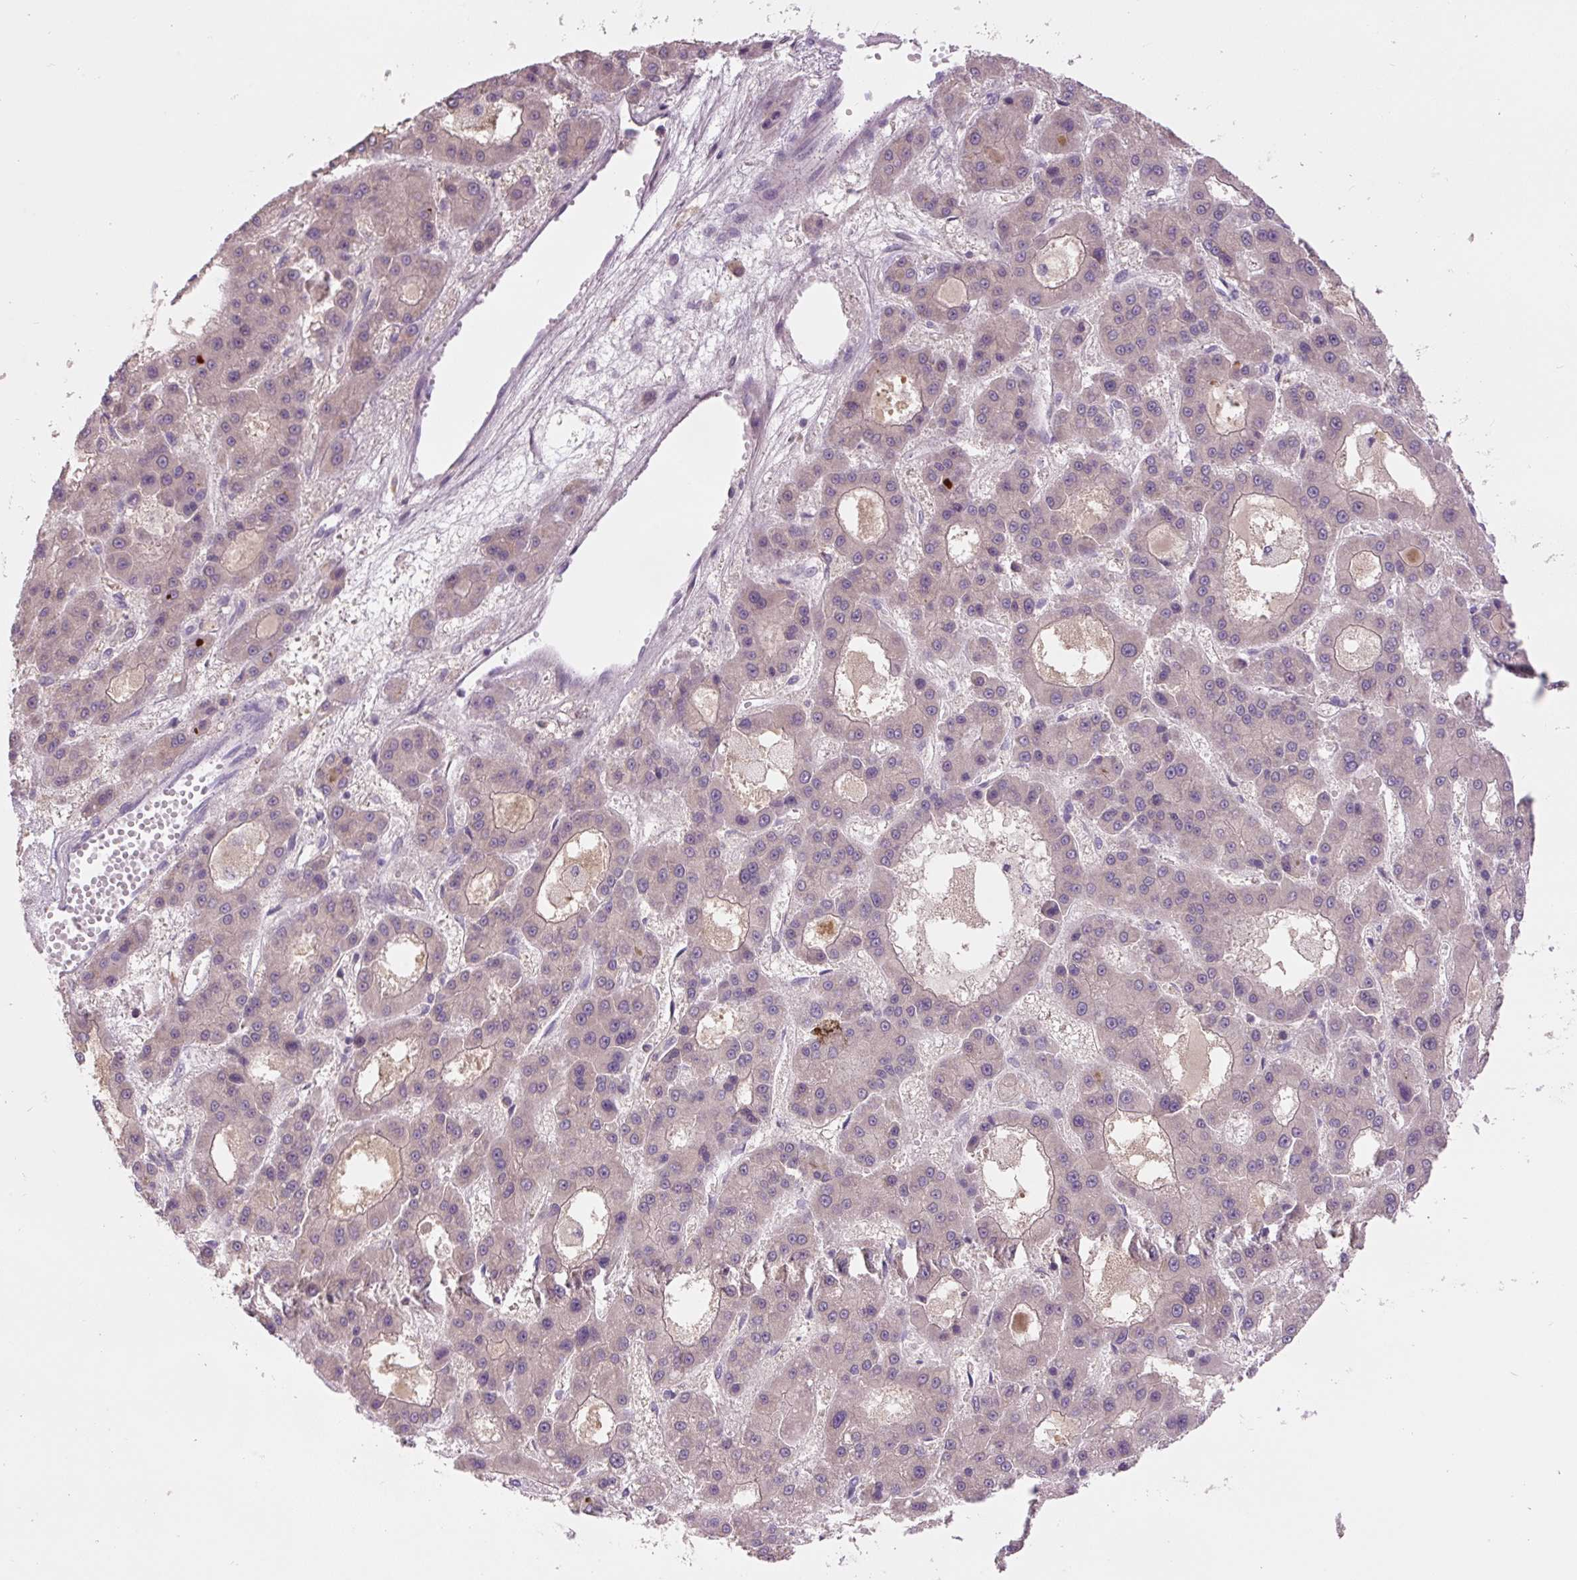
{"staining": {"intensity": "weak", "quantity": "<25%", "location": "cytoplasmic/membranous"}, "tissue": "liver cancer", "cell_type": "Tumor cells", "image_type": "cancer", "snomed": [{"axis": "morphology", "description": "Carcinoma, Hepatocellular, NOS"}, {"axis": "topography", "description": "Liver"}], "caption": "High magnification brightfield microscopy of liver cancer (hepatocellular carcinoma) stained with DAB (brown) and counterstained with hematoxylin (blue): tumor cells show no significant staining. (IHC, brightfield microscopy, high magnification).", "gene": "TMEM100", "patient": {"sex": "male", "age": 70}}